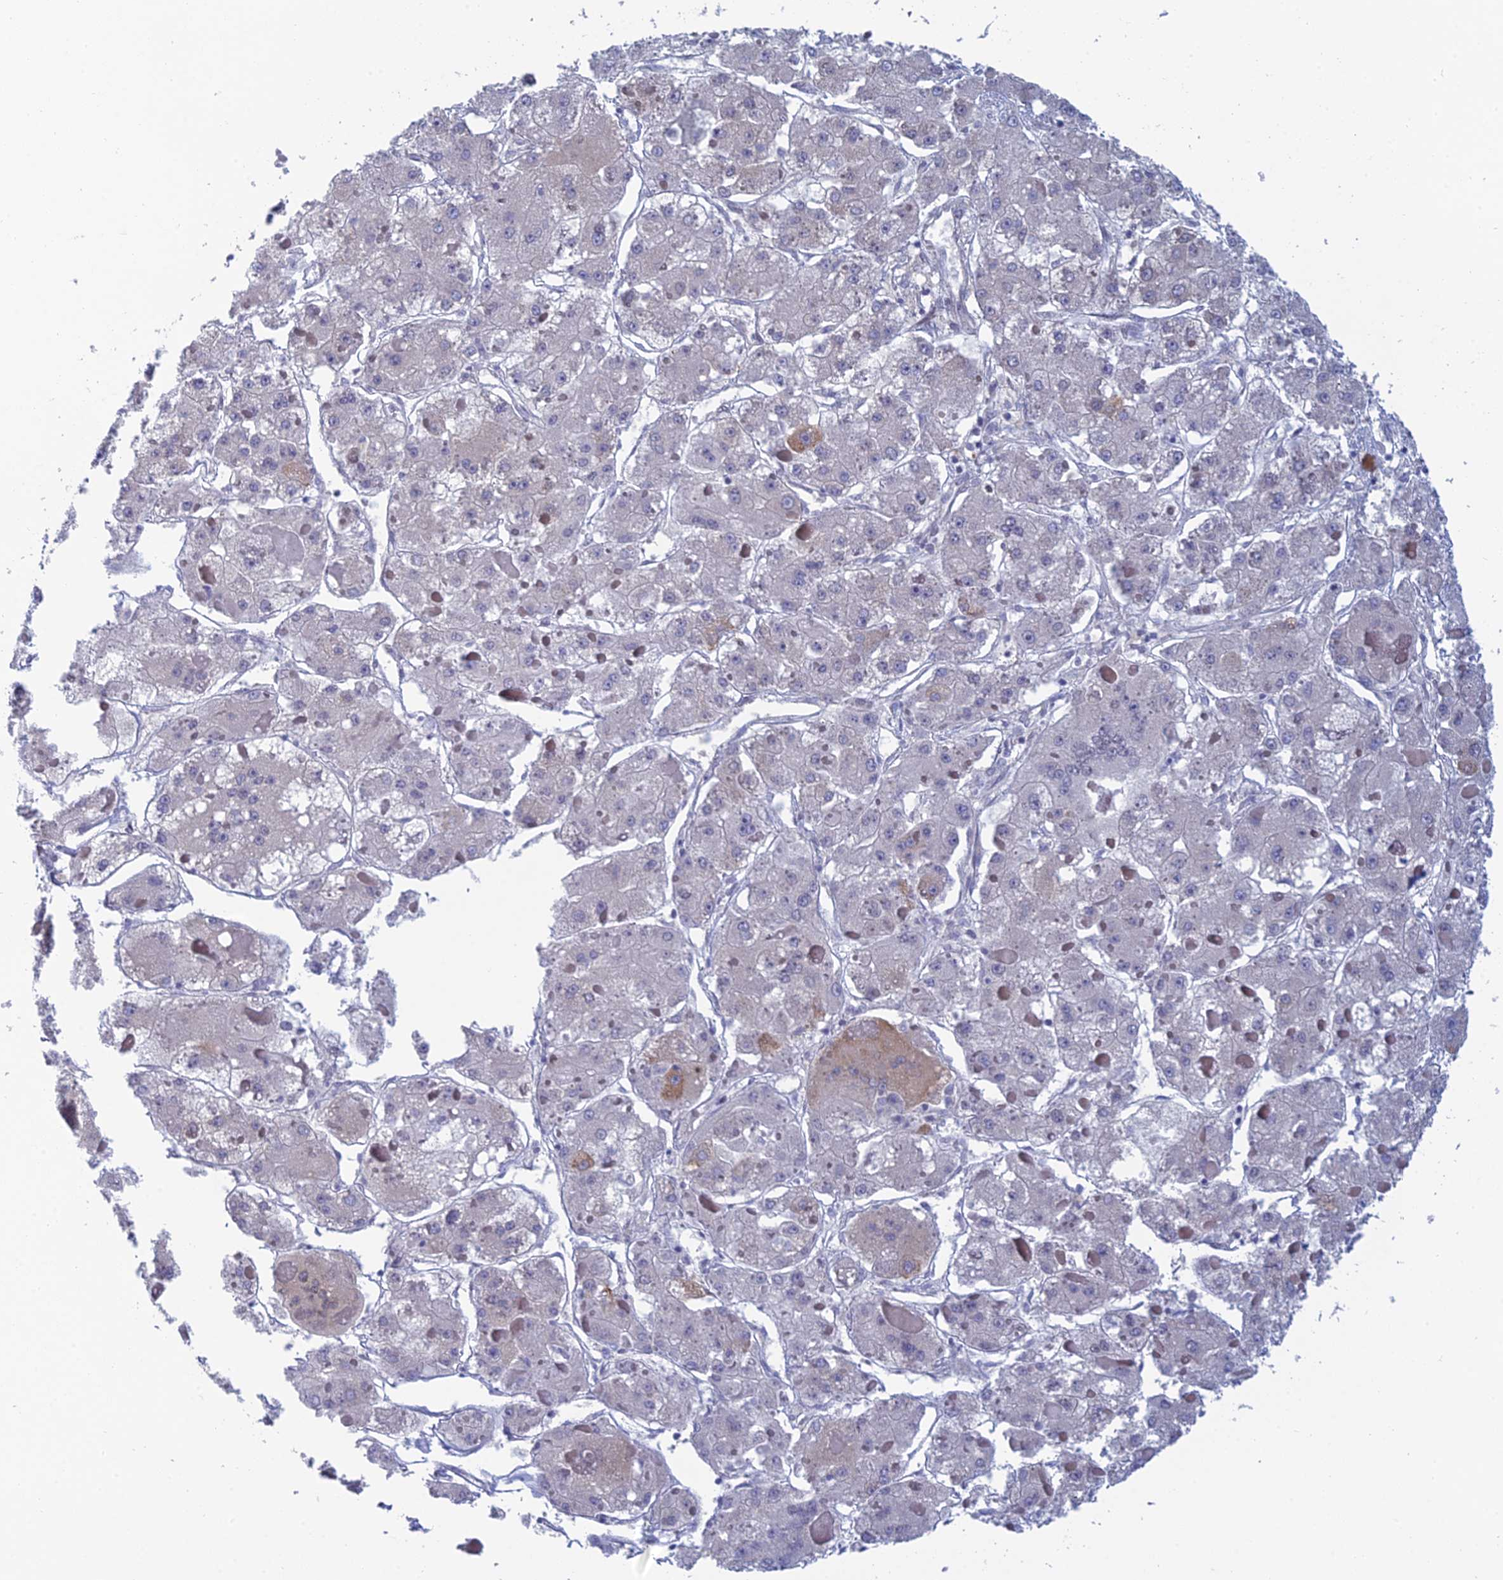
{"staining": {"intensity": "weak", "quantity": "<25%", "location": "cytoplasmic/membranous"}, "tissue": "liver cancer", "cell_type": "Tumor cells", "image_type": "cancer", "snomed": [{"axis": "morphology", "description": "Carcinoma, Hepatocellular, NOS"}, {"axis": "topography", "description": "Liver"}], "caption": "Human hepatocellular carcinoma (liver) stained for a protein using IHC shows no positivity in tumor cells.", "gene": "SRA1", "patient": {"sex": "female", "age": 73}}